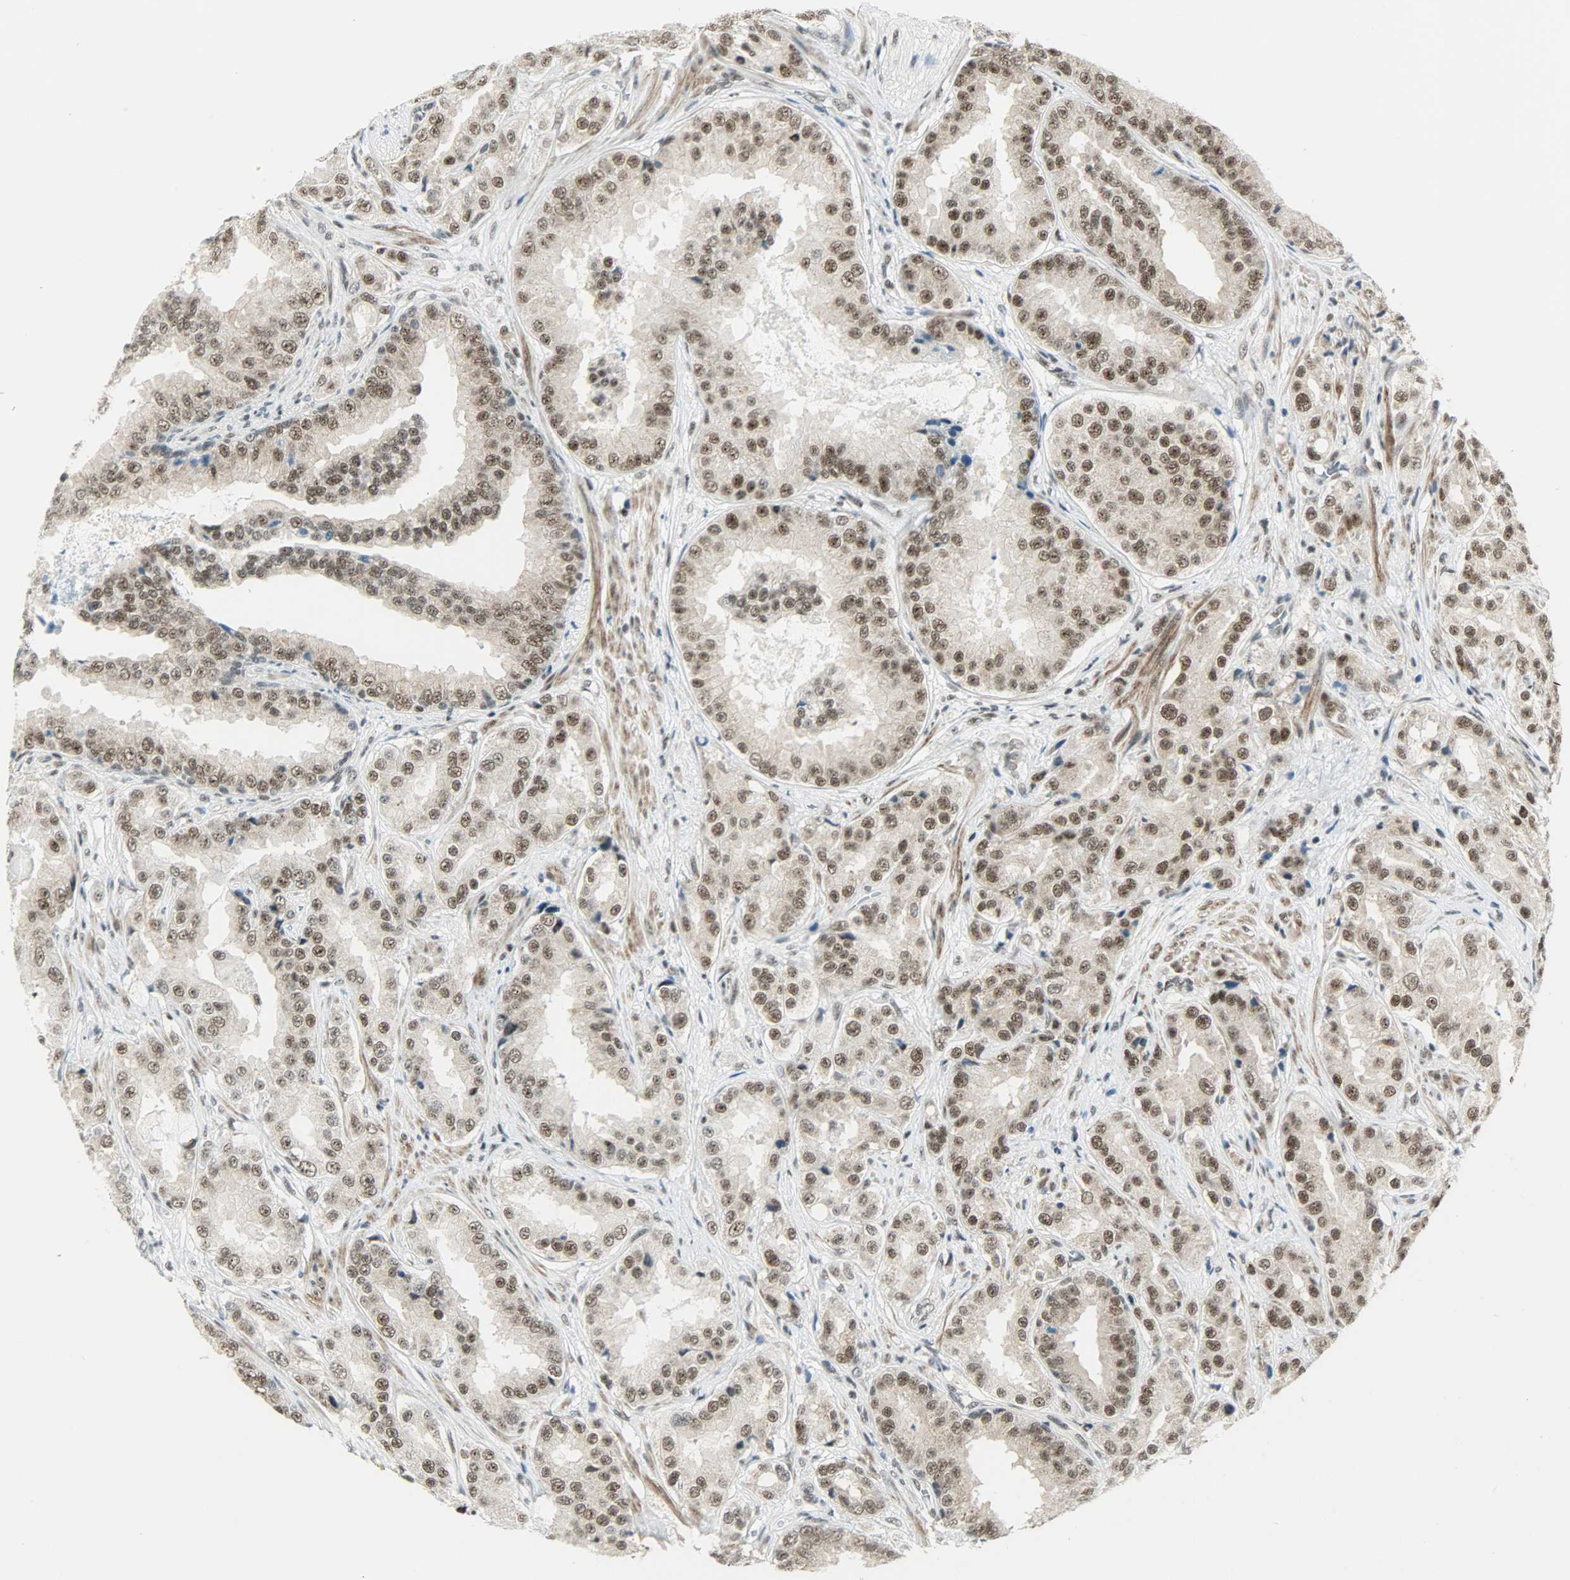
{"staining": {"intensity": "moderate", "quantity": ">75%", "location": "nuclear"}, "tissue": "prostate cancer", "cell_type": "Tumor cells", "image_type": "cancer", "snomed": [{"axis": "morphology", "description": "Adenocarcinoma, High grade"}, {"axis": "topography", "description": "Prostate"}], "caption": "Brown immunohistochemical staining in prostate cancer exhibits moderate nuclear positivity in about >75% of tumor cells.", "gene": "SUGP1", "patient": {"sex": "male", "age": 73}}